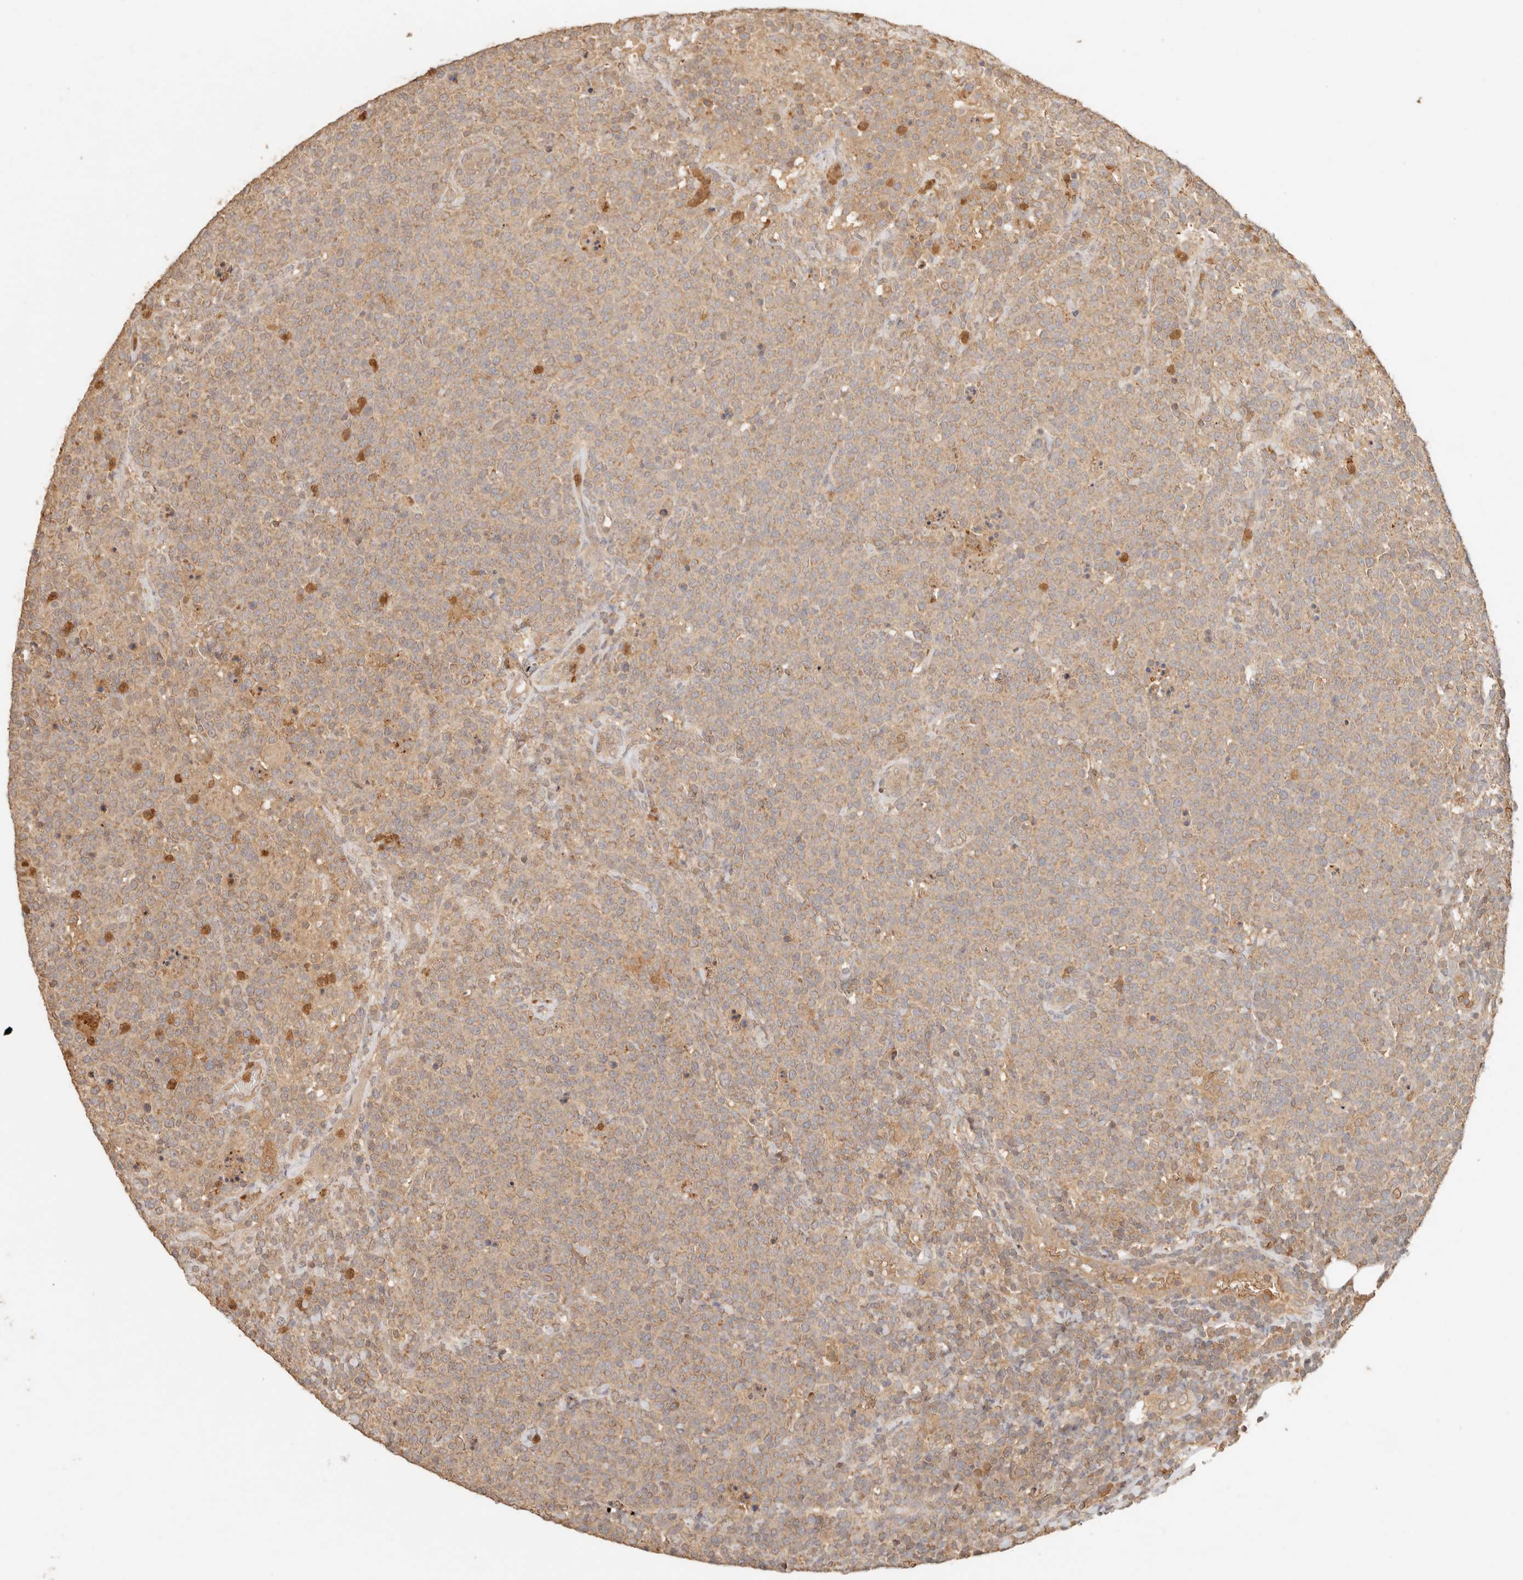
{"staining": {"intensity": "weak", "quantity": "25%-75%", "location": "cytoplasmic/membranous"}, "tissue": "lymphoma", "cell_type": "Tumor cells", "image_type": "cancer", "snomed": [{"axis": "morphology", "description": "Malignant lymphoma, non-Hodgkin's type, High grade"}, {"axis": "topography", "description": "Lymph node"}], "caption": "This histopathology image reveals IHC staining of high-grade malignant lymphoma, non-Hodgkin's type, with low weak cytoplasmic/membranous expression in about 25%-75% of tumor cells.", "gene": "INTS11", "patient": {"sex": "male", "age": 61}}